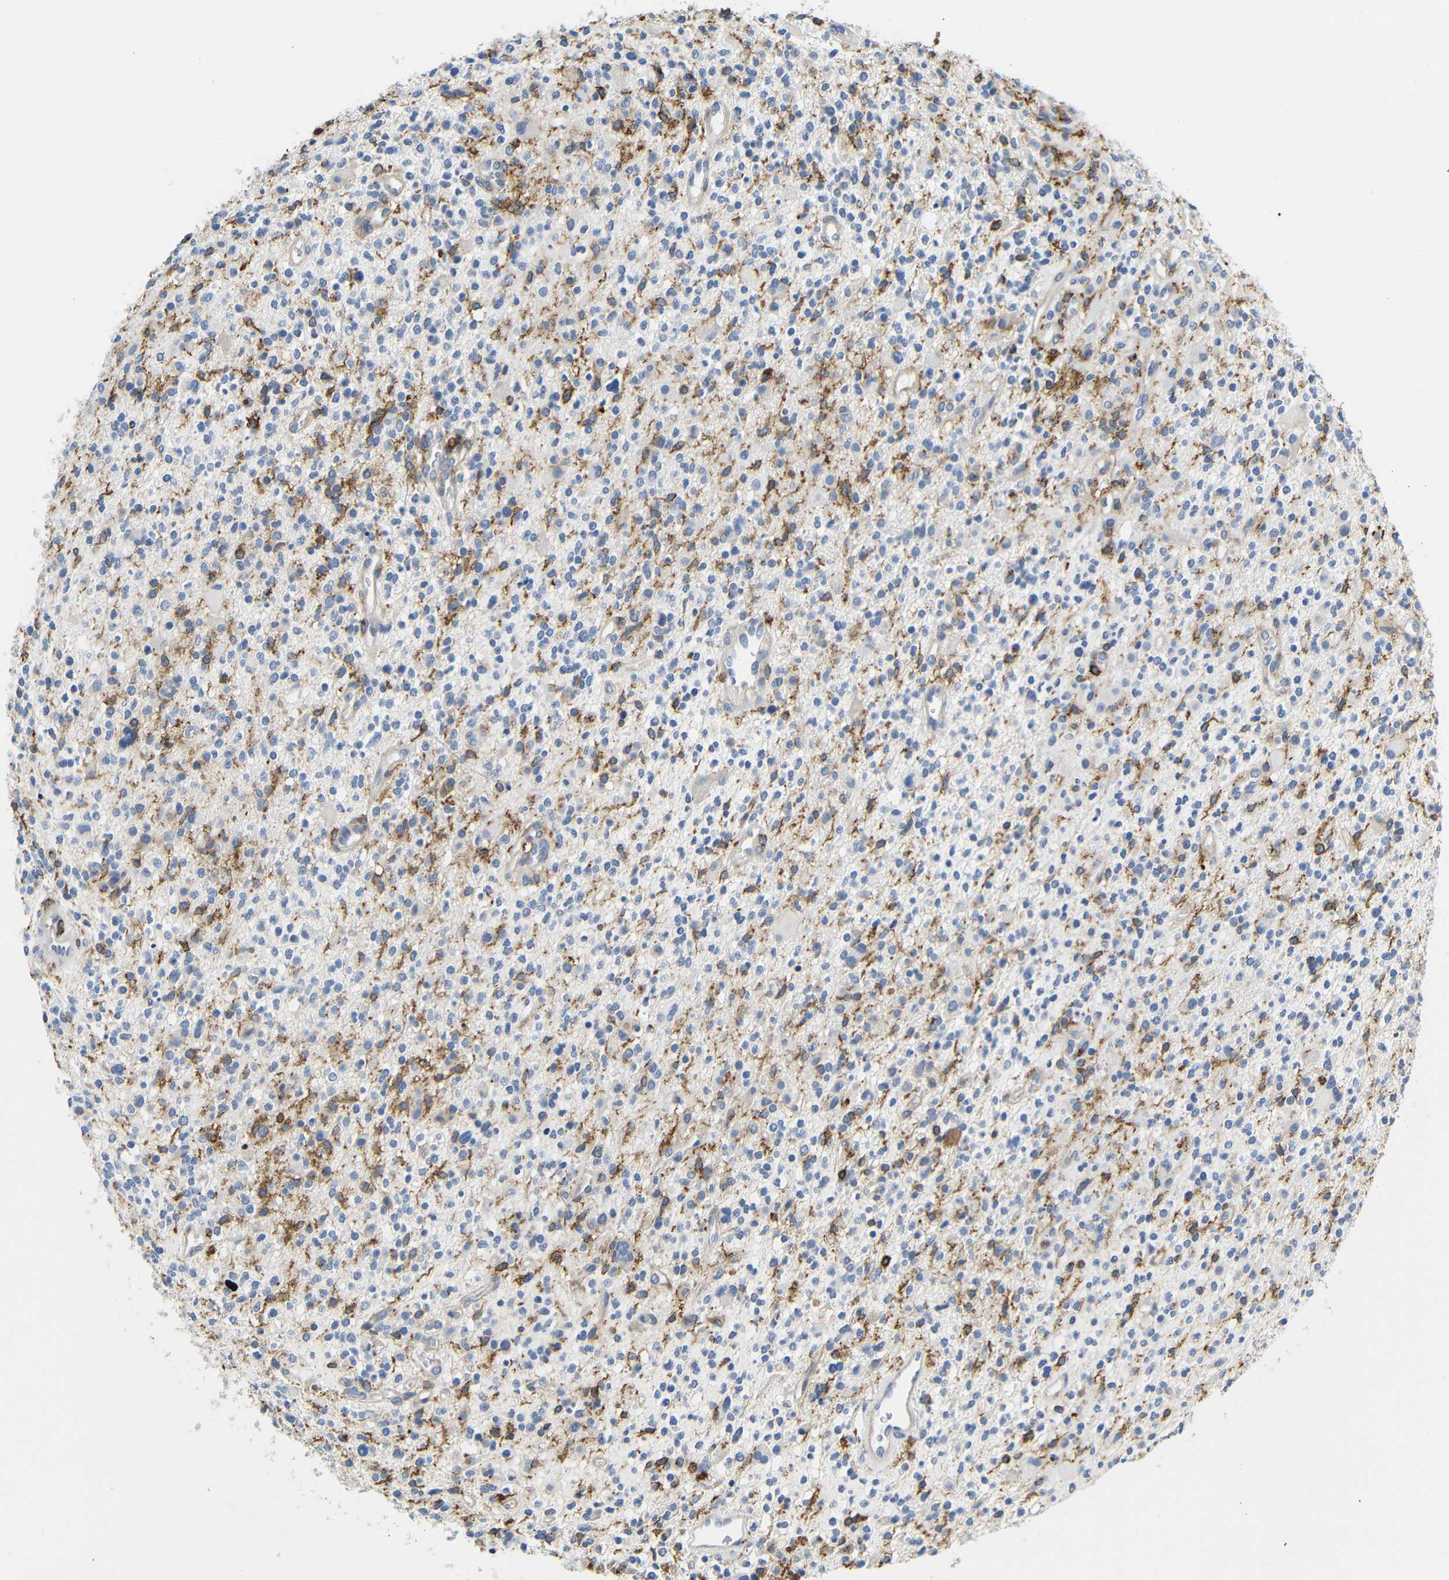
{"staining": {"intensity": "negative", "quantity": "none", "location": "none"}, "tissue": "glioma", "cell_type": "Tumor cells", "image_type": "cancer", "snomed": [{"axis": "morphology", "description": "Glioma, malignant, High grade"}, {"axis": "topography", "description": "Brain"}], "caption": "A high-resolution micrograph shows IHC staining of glioma, which displays no significant positivity in tumor cells.", "gene": "HLA-DQB1", "patient": {"sex": "male", "age": 48}}